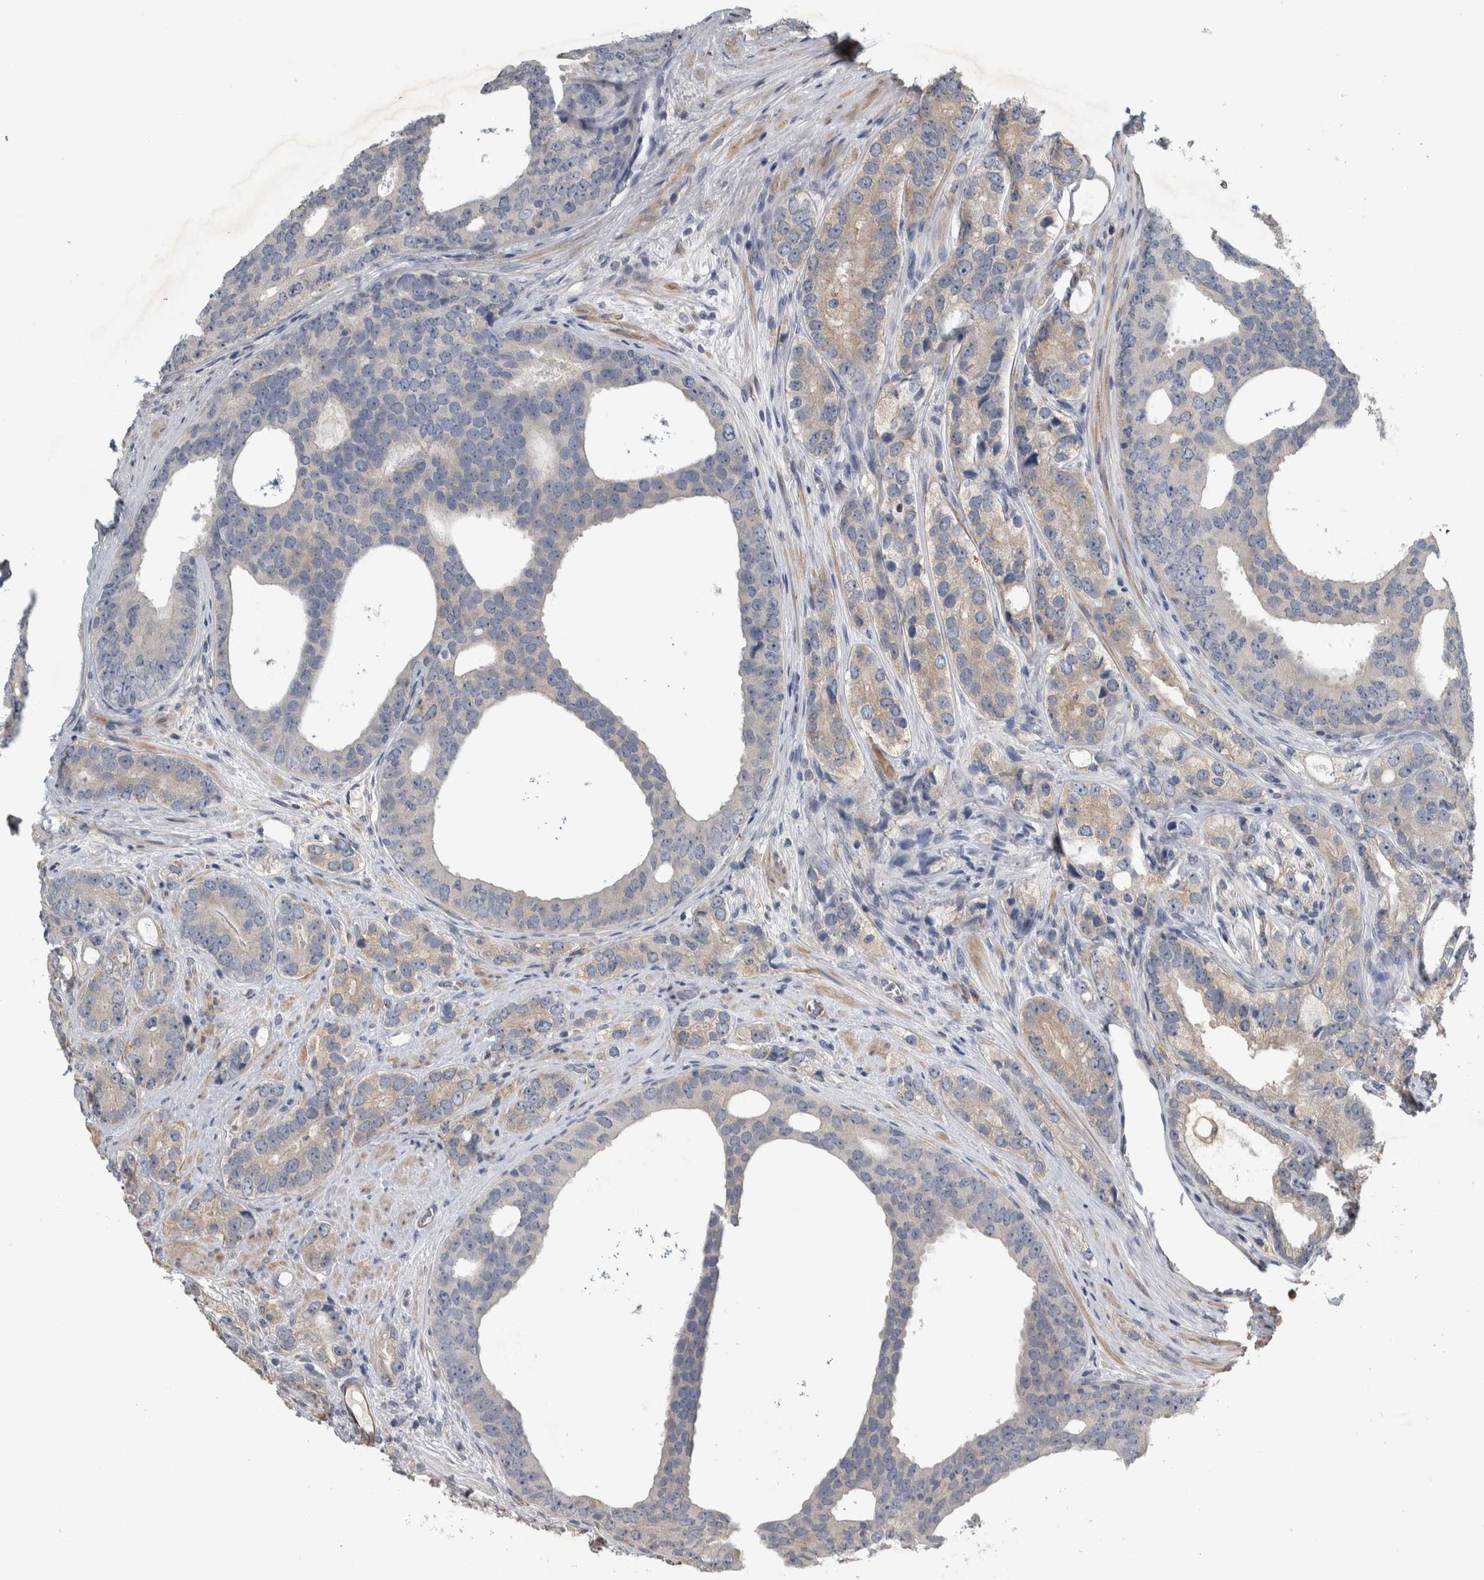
{"staining": {"intensity": "weak", "quantity": "25%-75%", "location": "cytoplasmic/membranous"}, "tissue": "prostate cancer", "cell_type": "Tumor cells", "image_type": "cancer", "snomed": [{"axis": "morphology", "description": "Adenocarcinoma, High grade"}, {"axis": "topography", "description": "Prostate"}], "caption": "Protein expression analysis of prostate cancer demonstrates weak cytoplasmic/membranous expression in about 25%-75% of tumor cells.", "gene": "NT5C2", "patient": {"sex": "male", "age": 56}}